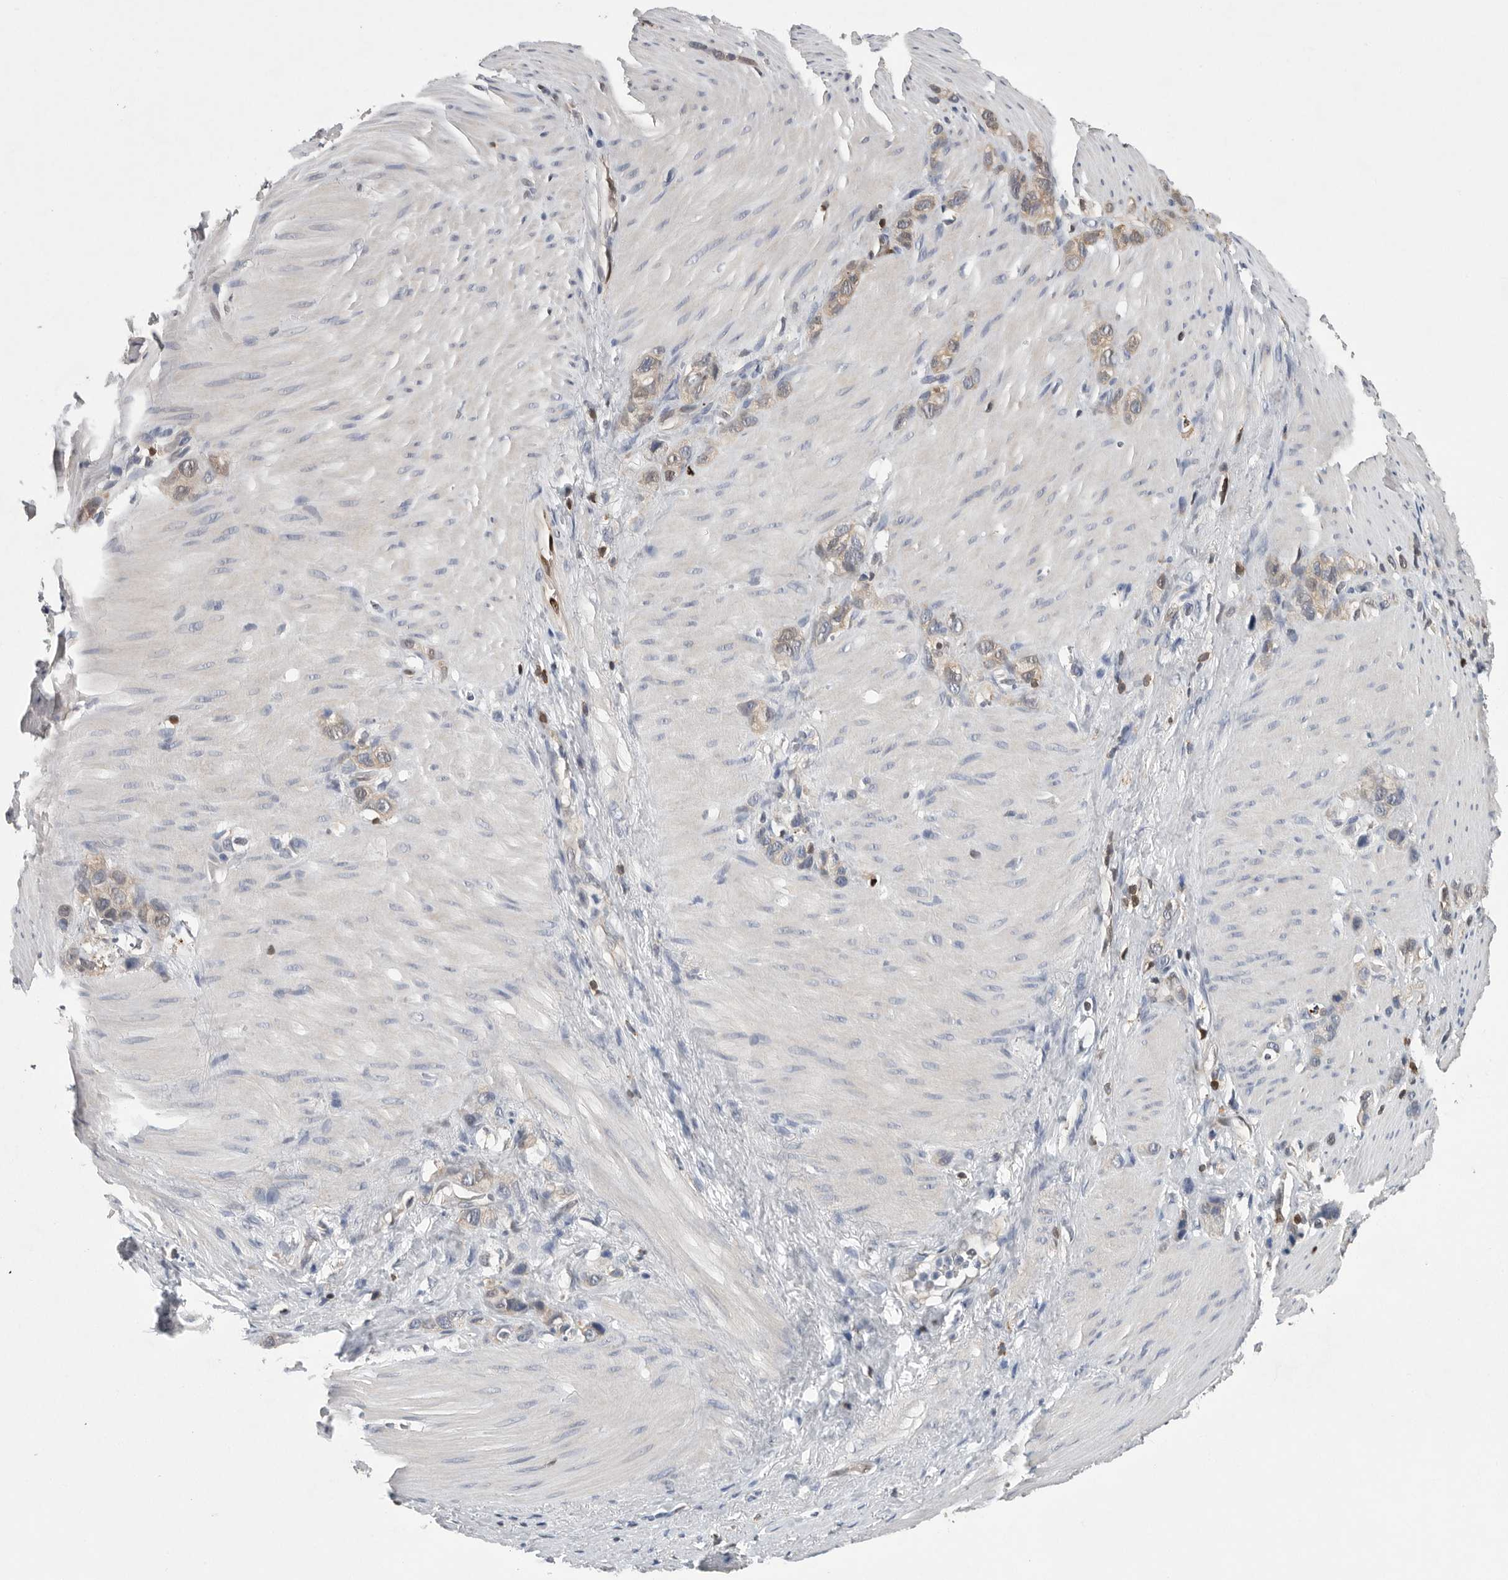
{"staining": {"intensity": "weak", "quantity": ">75%", "location": "cytoplasmic/membranous,nuclear"}, "tissue": "stomach cancer", "cell_type": "Tumor cells", "image_type": "cancer", "snomed": [{"axis": "morphology", "description": "Normal tissue, NOS"}, {"axis": "morphology", "description": "Adenocarcinoma, NOS"}, {"axis": "morphology", "description": "Adenocarcinoma, High grade"}, {"axis": "topography", "description": "Stomach, upper"}, {"axis": "topography", "description": "Stomach"}], "caption": "A low amount of weak cytoplasmic/membranous and nuclear staining is present in approximately >75% of tumor cells in stomach cancer (high-grade adenocarcinoma) tissue. The staining is performed using DAB (3,3'-diaminobenzidine) brown chromogen to label protein expression. The nuclei are counter-stained blue using hematoxylin.", "gene": "PDCD4", "patient": {"sex": "female", "age": 65}}